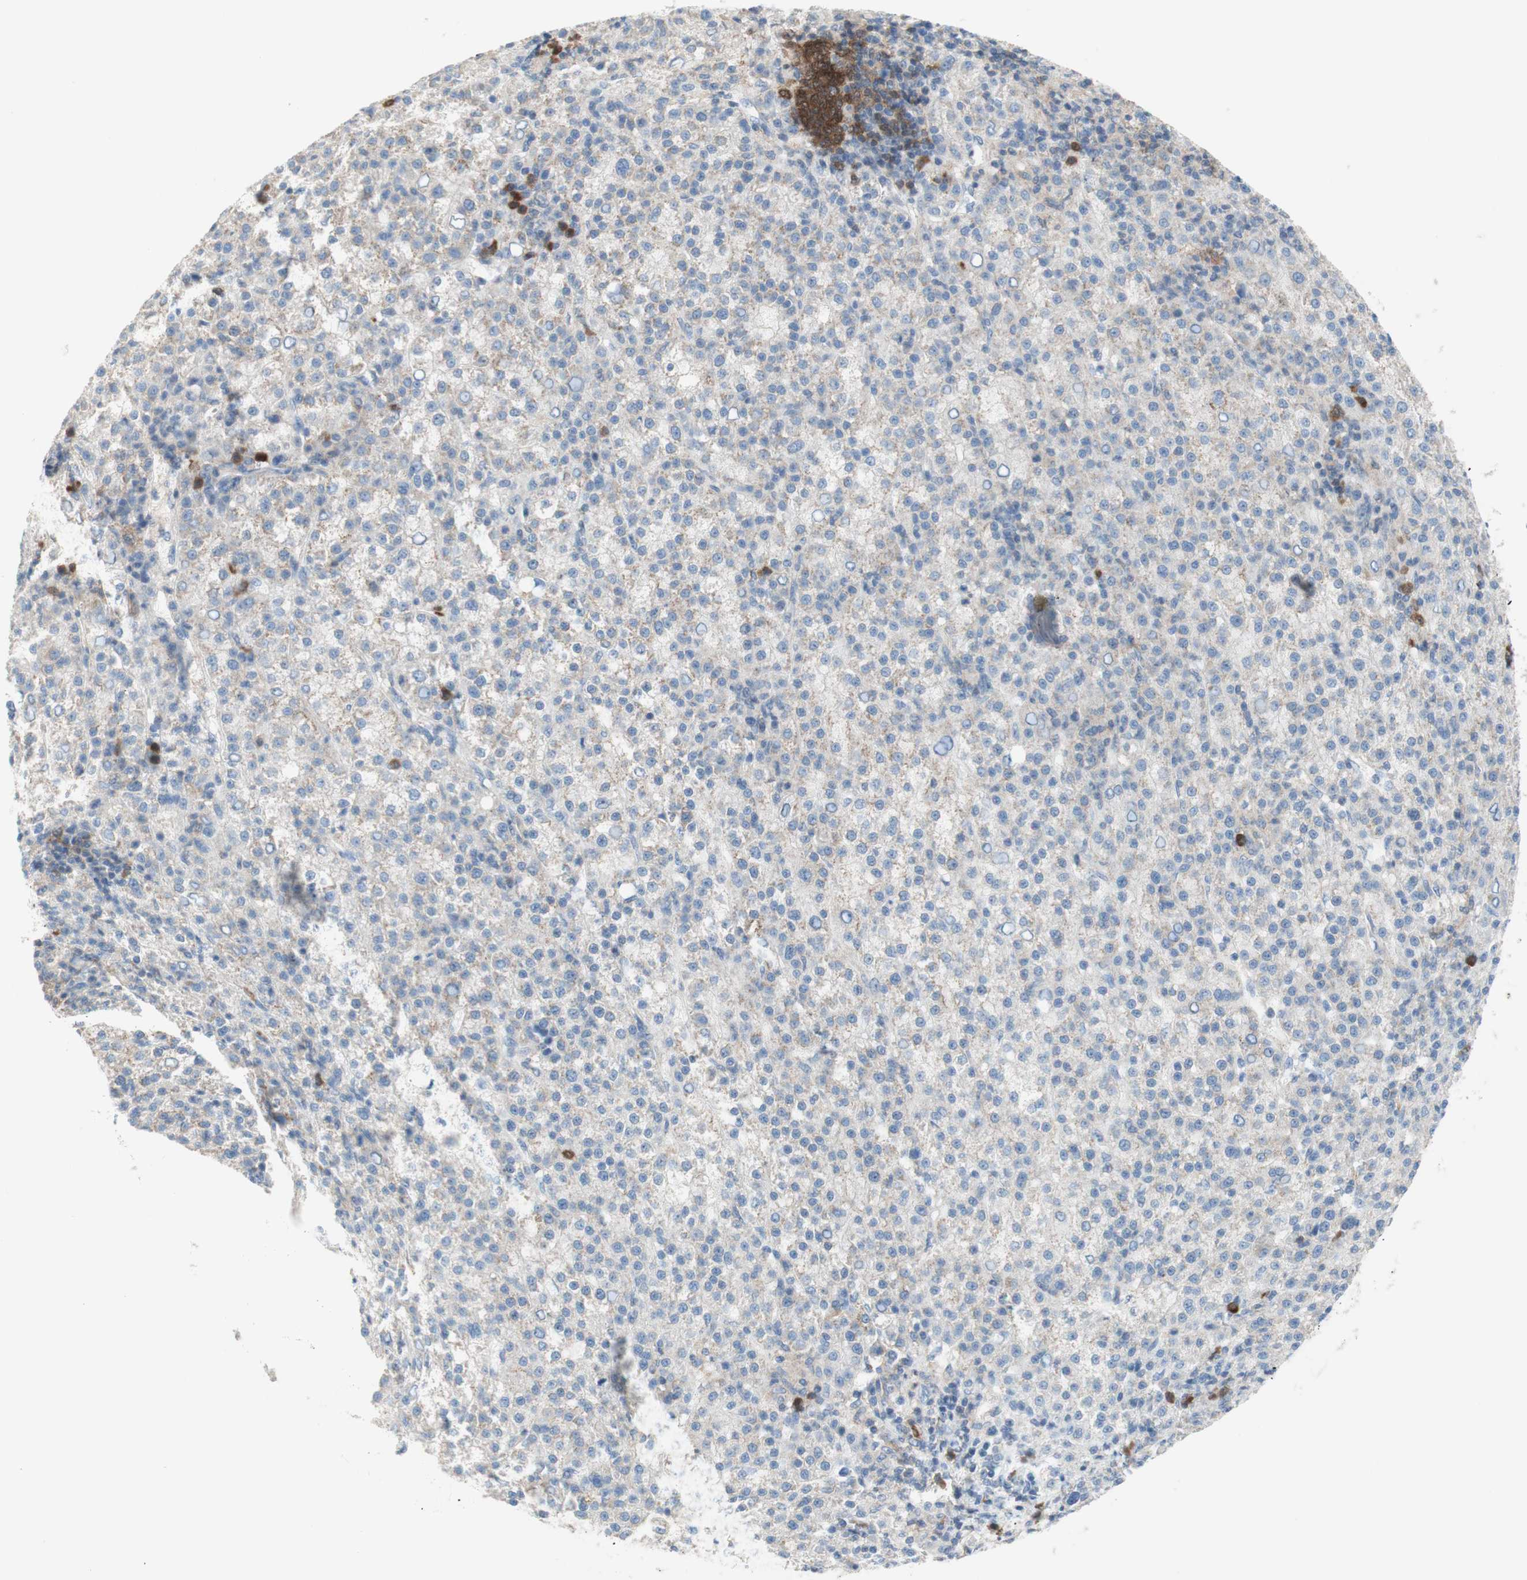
{"staining": {"intensity": "weak", "quantity": ">75%", "location": "cytoplasmic/membranous"}, "tissue": "liver cancer", "cell_type": "Tumor cells", "image_type": "cancer", "snomed": [{"axis": "morphology", "description": "Carcinoma, Hepatocellular, NOS"}, {"axis": "topography", "description": "Liver"}], "caption": "Immunohistochemical staining of liver cancer (hepatocellular carcinoma) exhibits weak cytoplasmic/membranous protein positivity in approximately >75% of tumor cells. (DAB = brown stain, brightfield microscopy at high magnification).", "gene": "POU2AF1", "patient": {"sex": "female", "age": 58}}